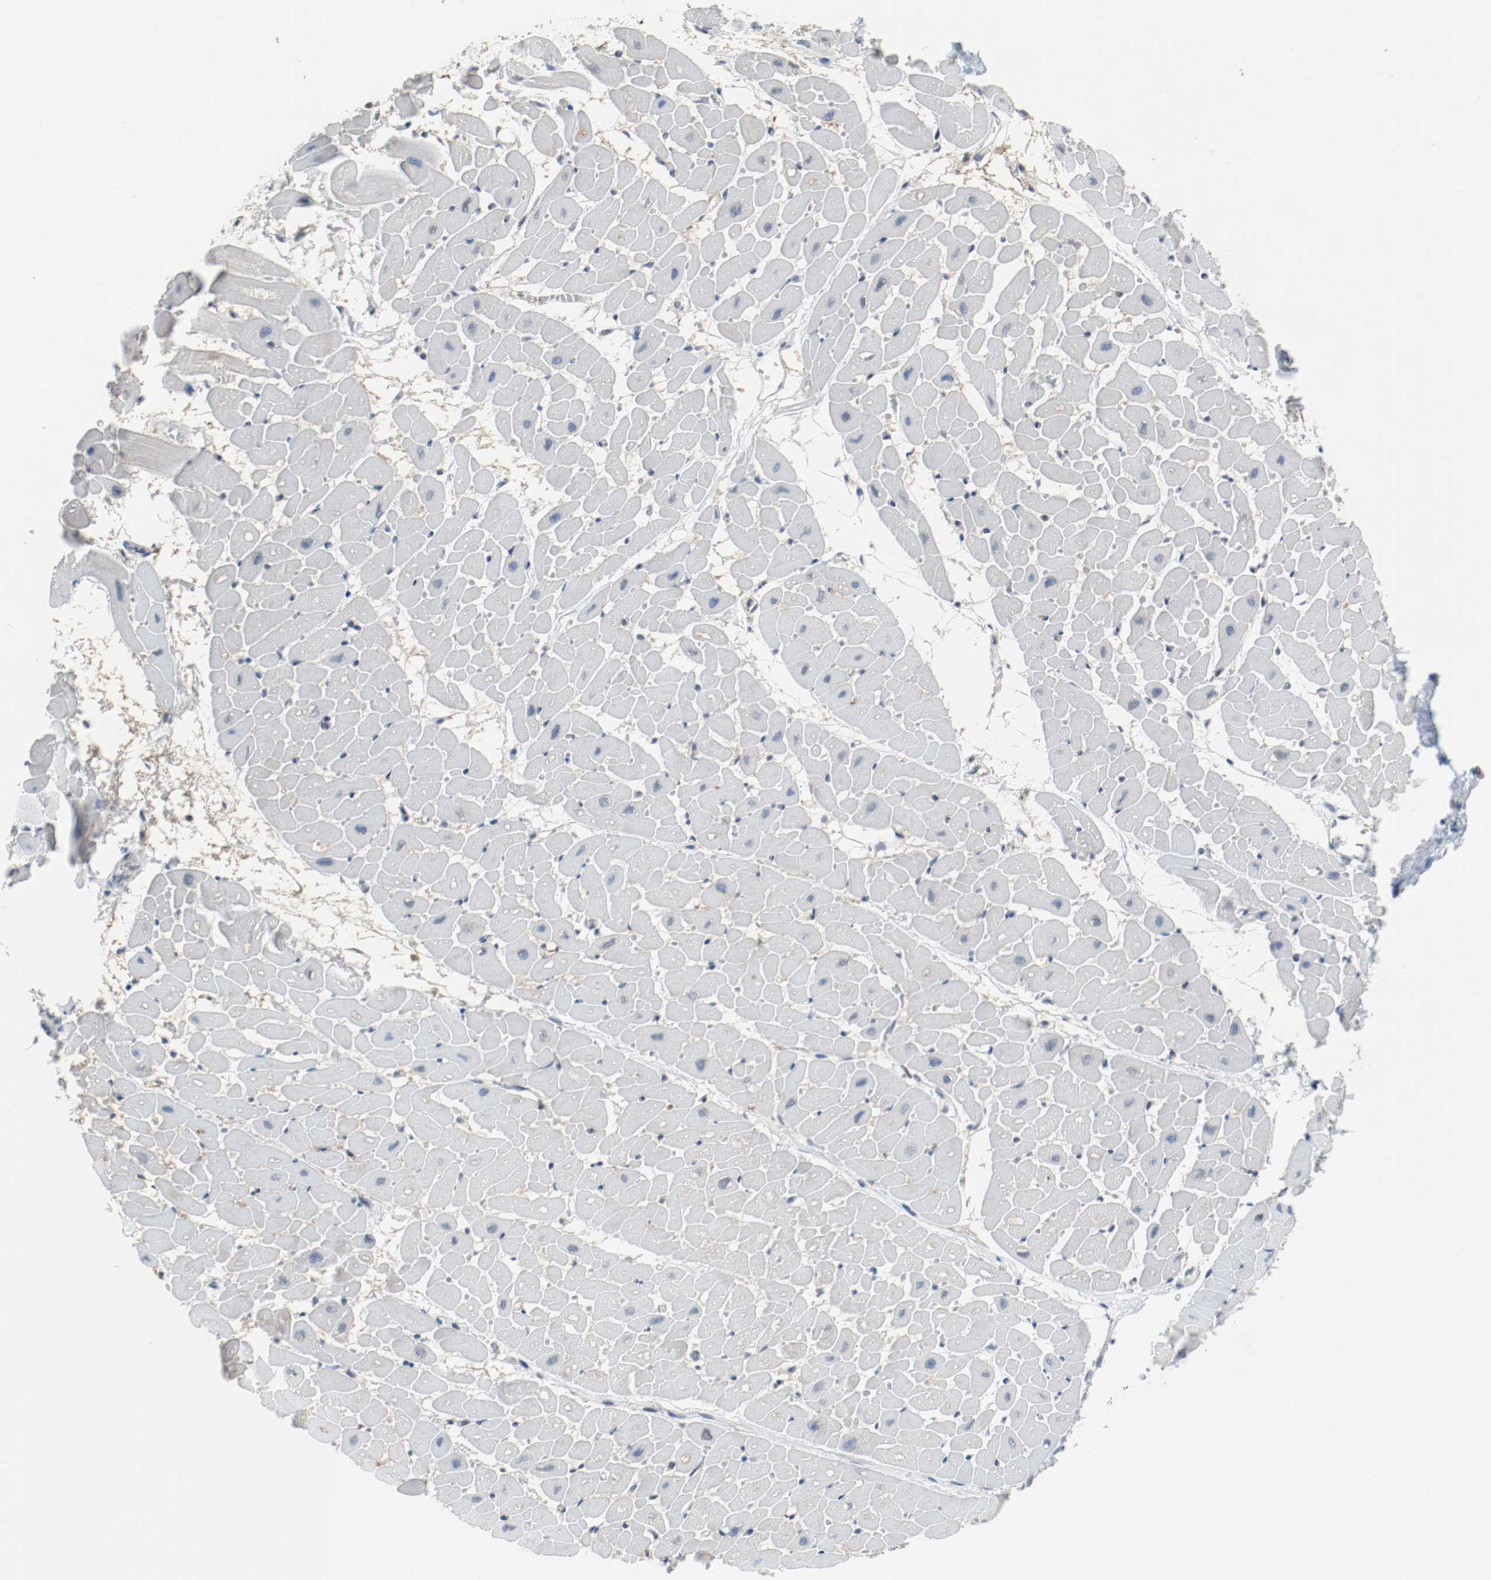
{"staining": {"intensity": "negative", "quantity": "none", "location": "none"}, "tissue": "heart muscle", "cell_type": "Cardiomyocytes", "image_type": "normal", "snomed": [{"axis": "morphology", "description": "Normal tissue, NOS"}, {"axis": "topography", "description": "Heart"}], "caption": "Cardiomyocytes show no significant protein staining in benign heart muscle. (Immunohistochemistry (ihc), brightfield microscopy, high magnification).", "gene": "ASH1L", "patient": {"sex": "male", "age": 45}}